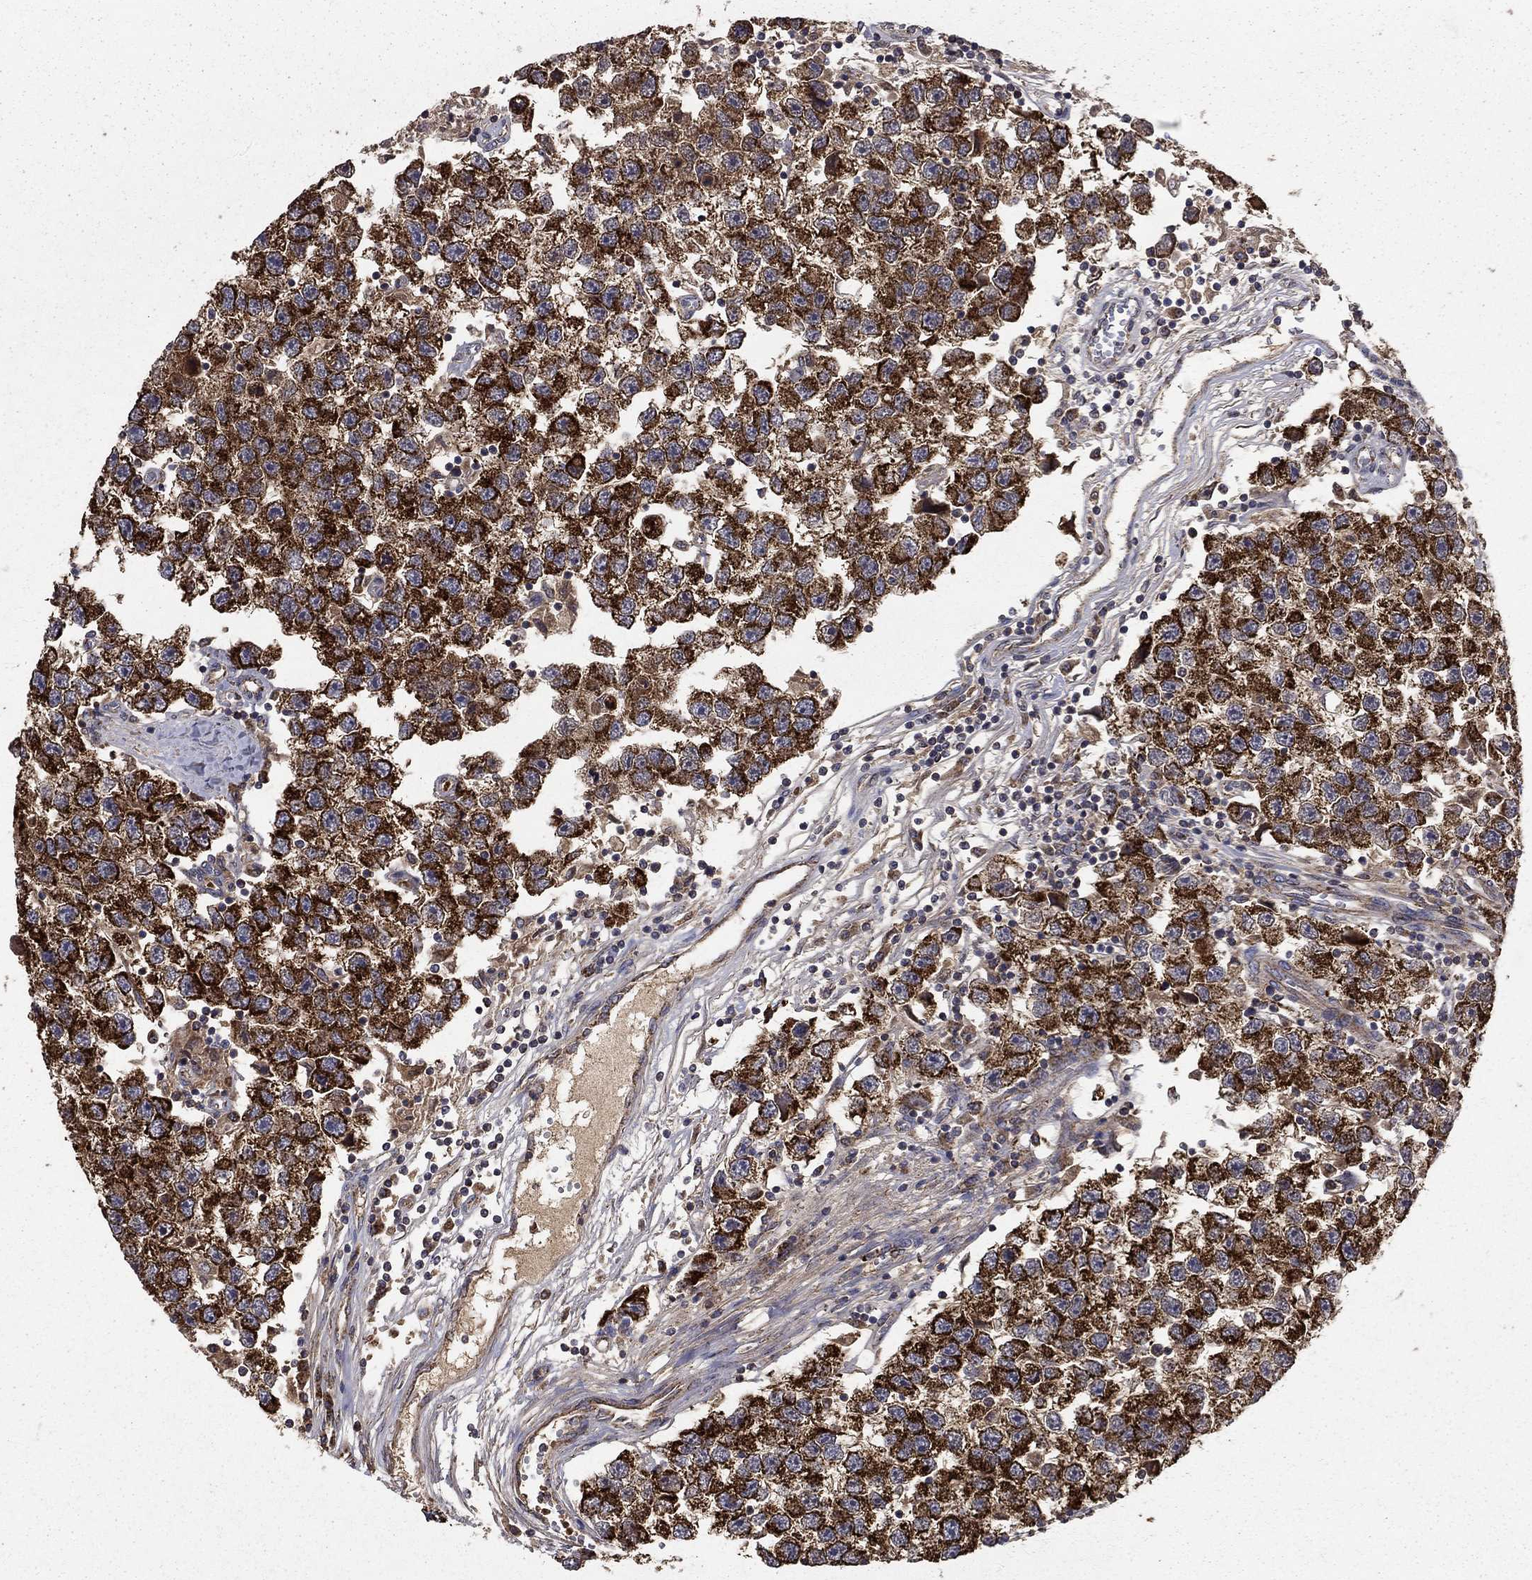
{"staining": {"intensity": "strong", "quantity": ">75%", "location": "cytoplasmic/membranous"}, "tissue": "testis cancer", "cell_type": "Tumor cells", "image_type": "cancer", "snomed": [{"axis": "morphology", "description": "Seminoma, NOS"}, {"axis": "topography", "description": "Testis"}], "caption": "DAB immunohistochemical staining of human testis cancer (seminoma) demonstrates strong cytoplasmic/membranous protein positivity in about >75% of tumor cells.", "gene": "GCSH", "patient": {"sex": "male", "age": 26}}